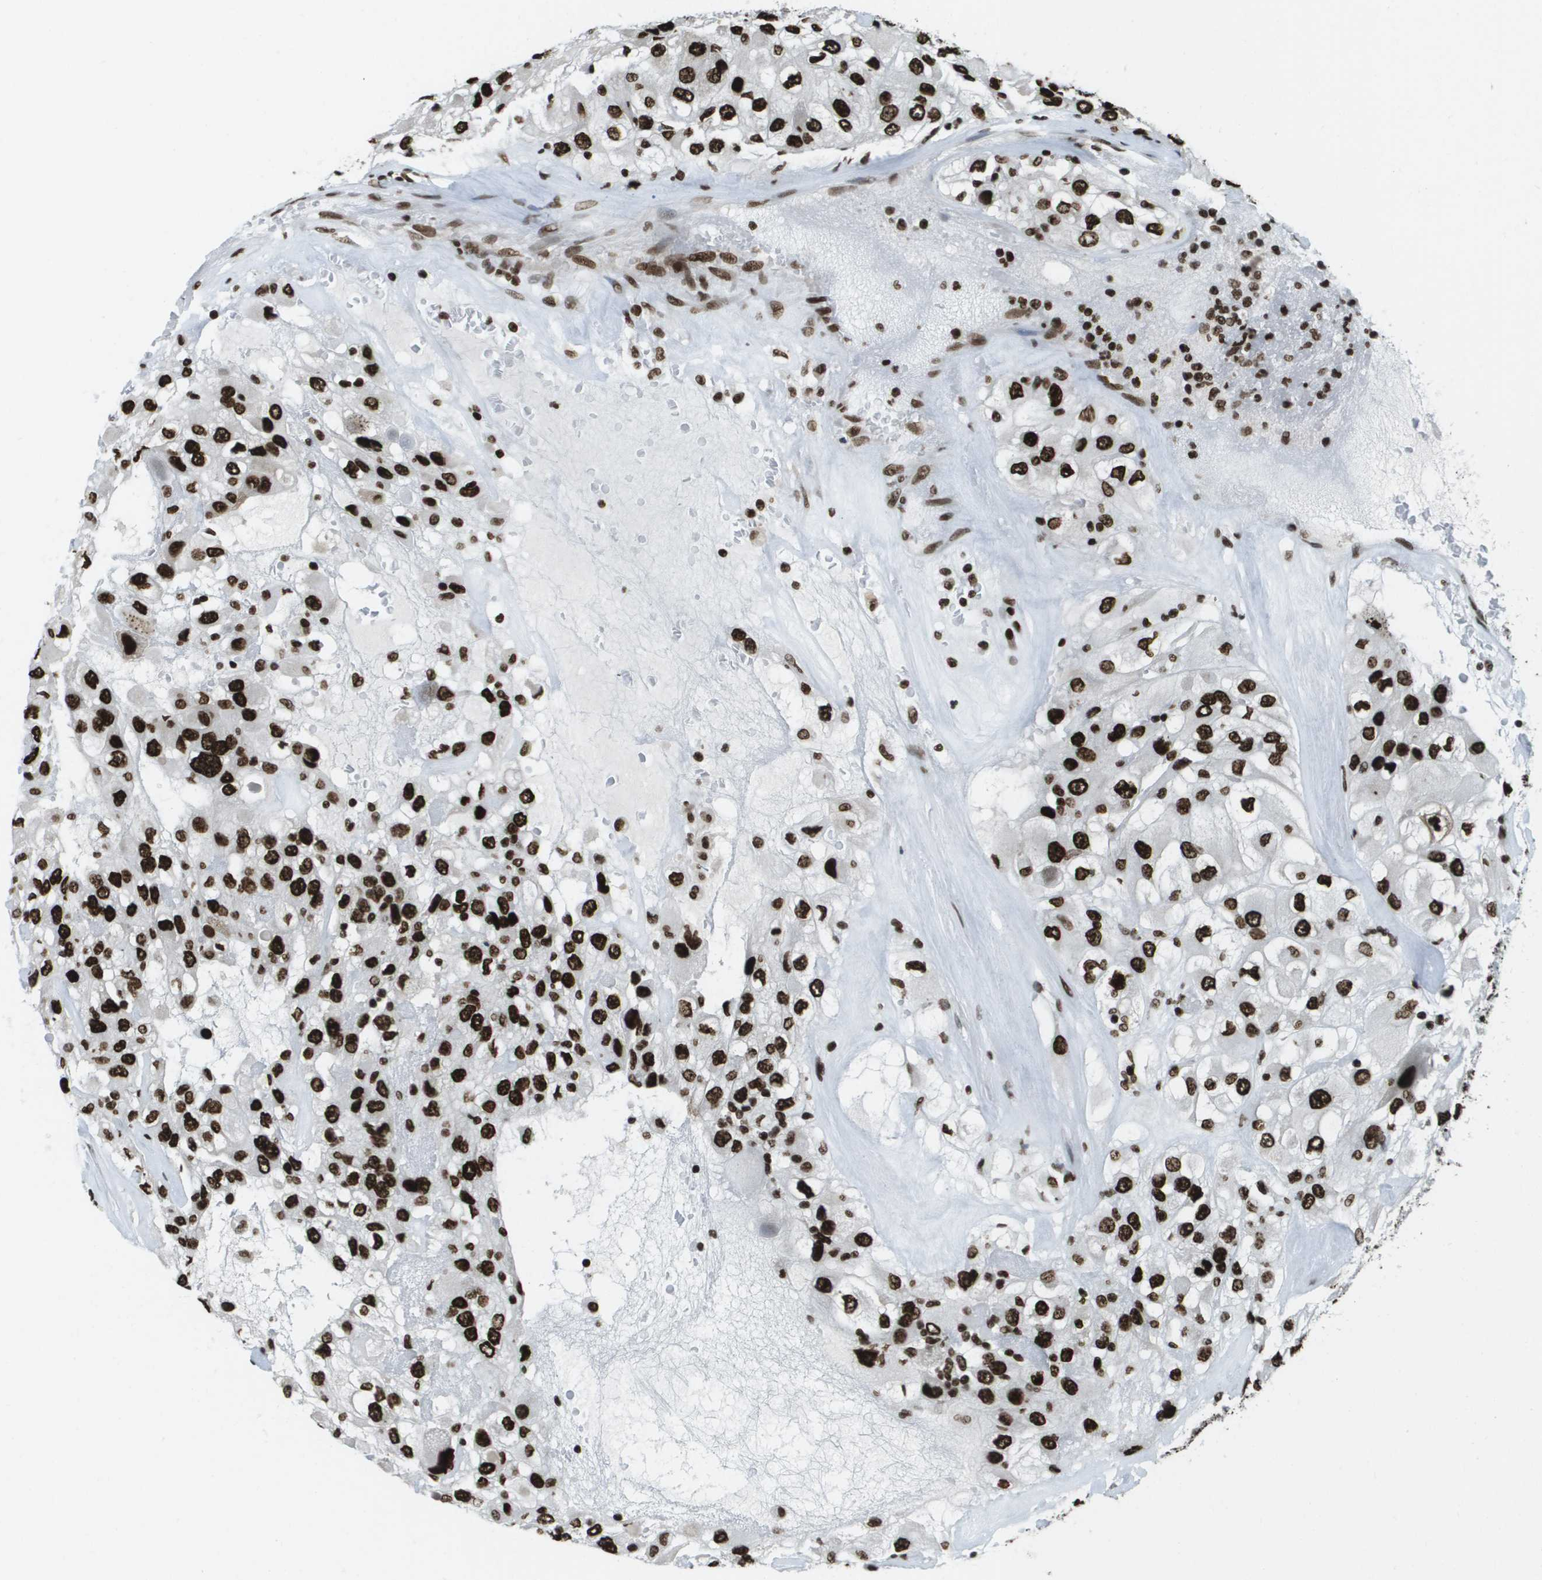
{"staining": {"intensity": "strong", "quantity": ">75%", "location": "nuclear"}, "tissue": "renal cancer", "cell_type": "Tumor cells", "image_type": "cancer", "snomed": [{"axis": "morphology", "description": "Adenocarcinoma, NOS"}, {"axis": "topography", "description": "Kidney"}], "caption": "Tumor cells reveal high levels of strong nuclear expression in approximately >75% of cells in human renal cancer.", "gene": "GLYR1", "patient": {"sex": "female", "age": 52}}